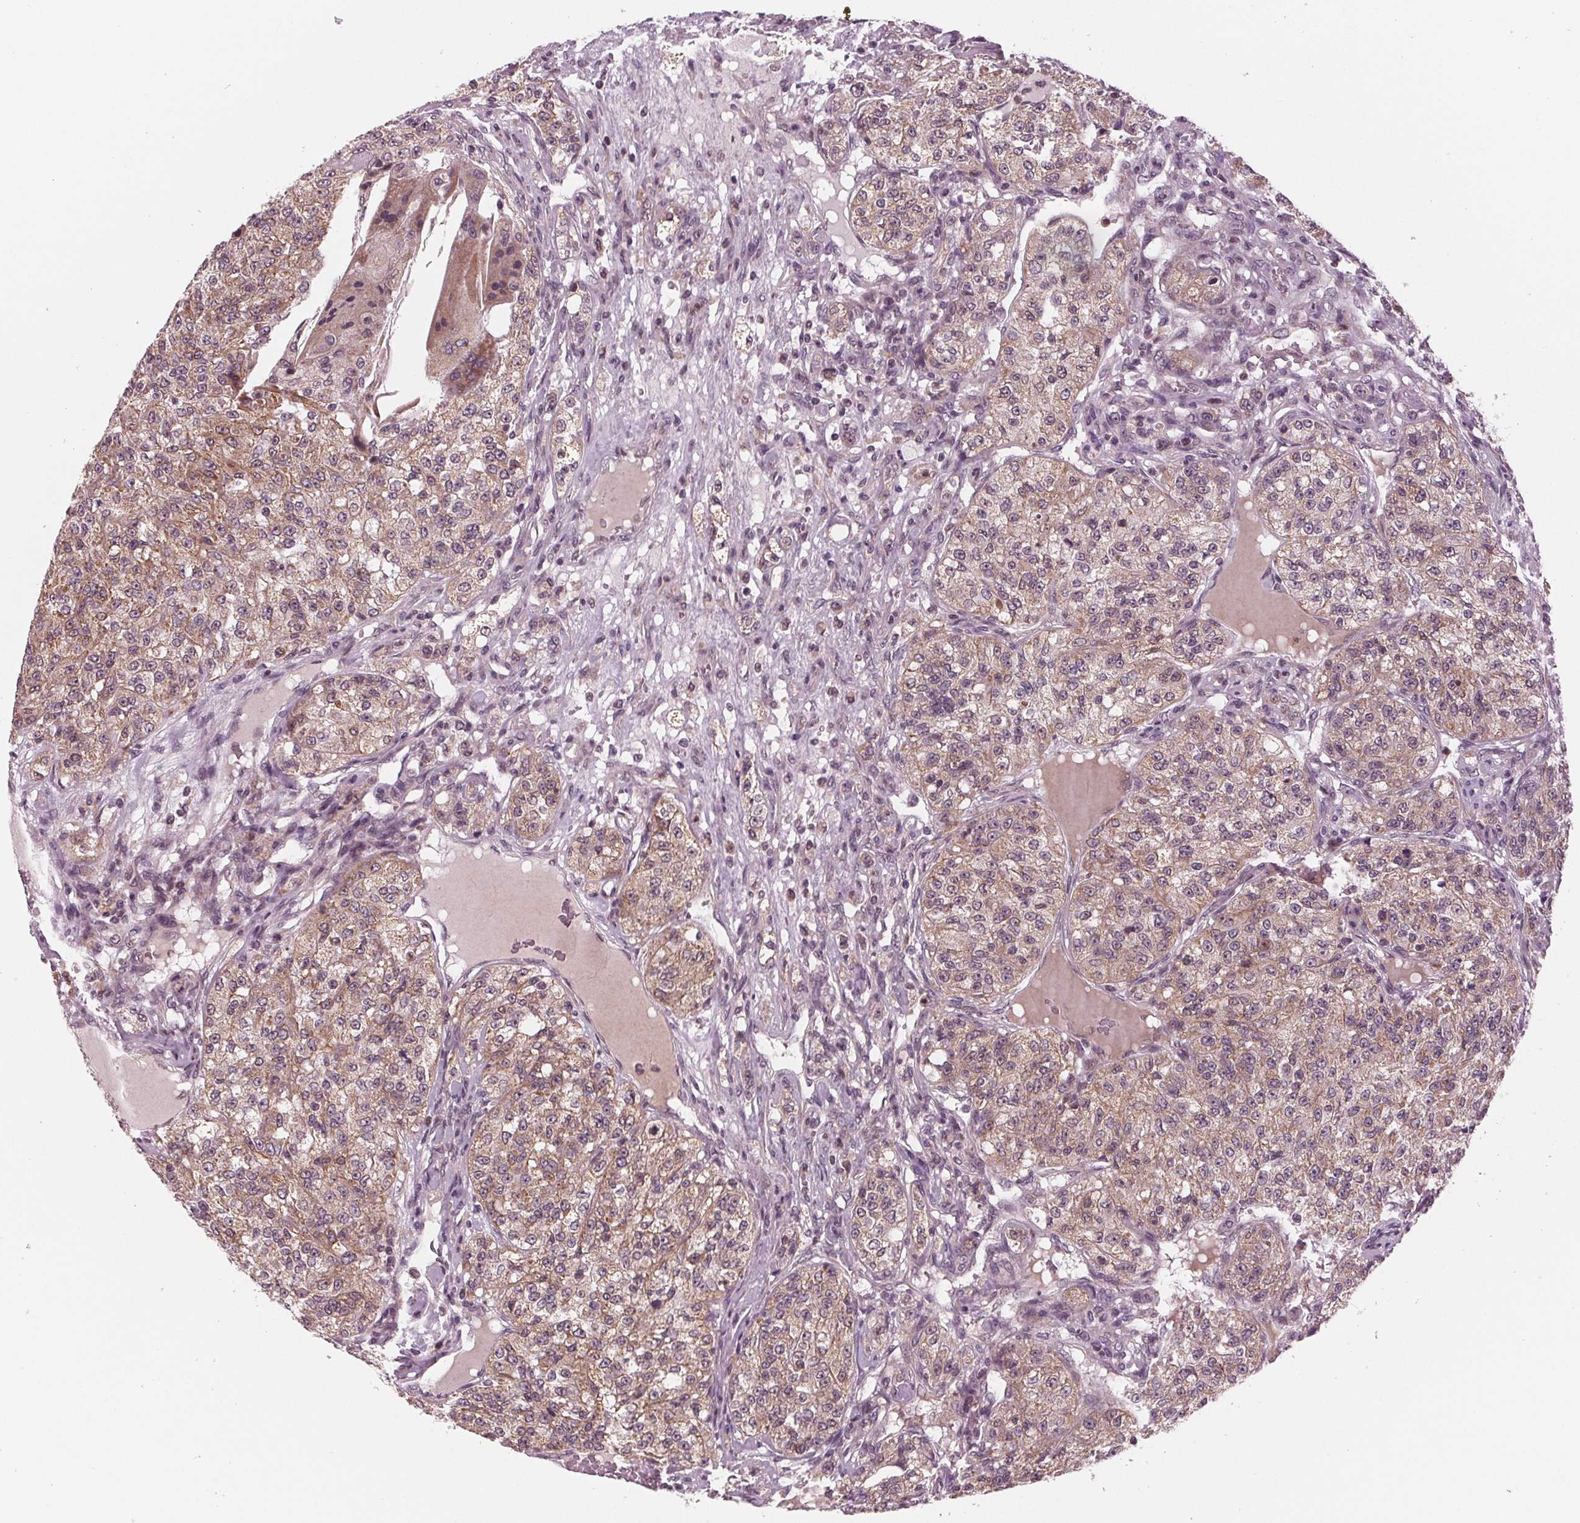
{"staining": {"intensity": "weak", "quantity": ">75%", "location": "cytoplasmic/membranous"}, "tissue": "renal cancer", "cell_type": "Tumor cells", "image_type": "cancer", "snomed": [{"axis": "morphology", "description": "Adenocarcinoma, NOS"}, {"axis": "topography", "description": "Kidney"}], "caption": "IHC (DAB (3,3'-diaminobenzidine)) staining of adenocarcinoma (renal) shows weak cytoplasmic/membranous protein staining in approximately >75% of tumor cells. The staining is performed using DAB (3,3'-diaminobenzidine) brown chromogen to label protein expression. The nuclei are counter-stained blue using hematoxylin.", "gene": "STAT3", "patient": {"sex": "female", "age": 63}}